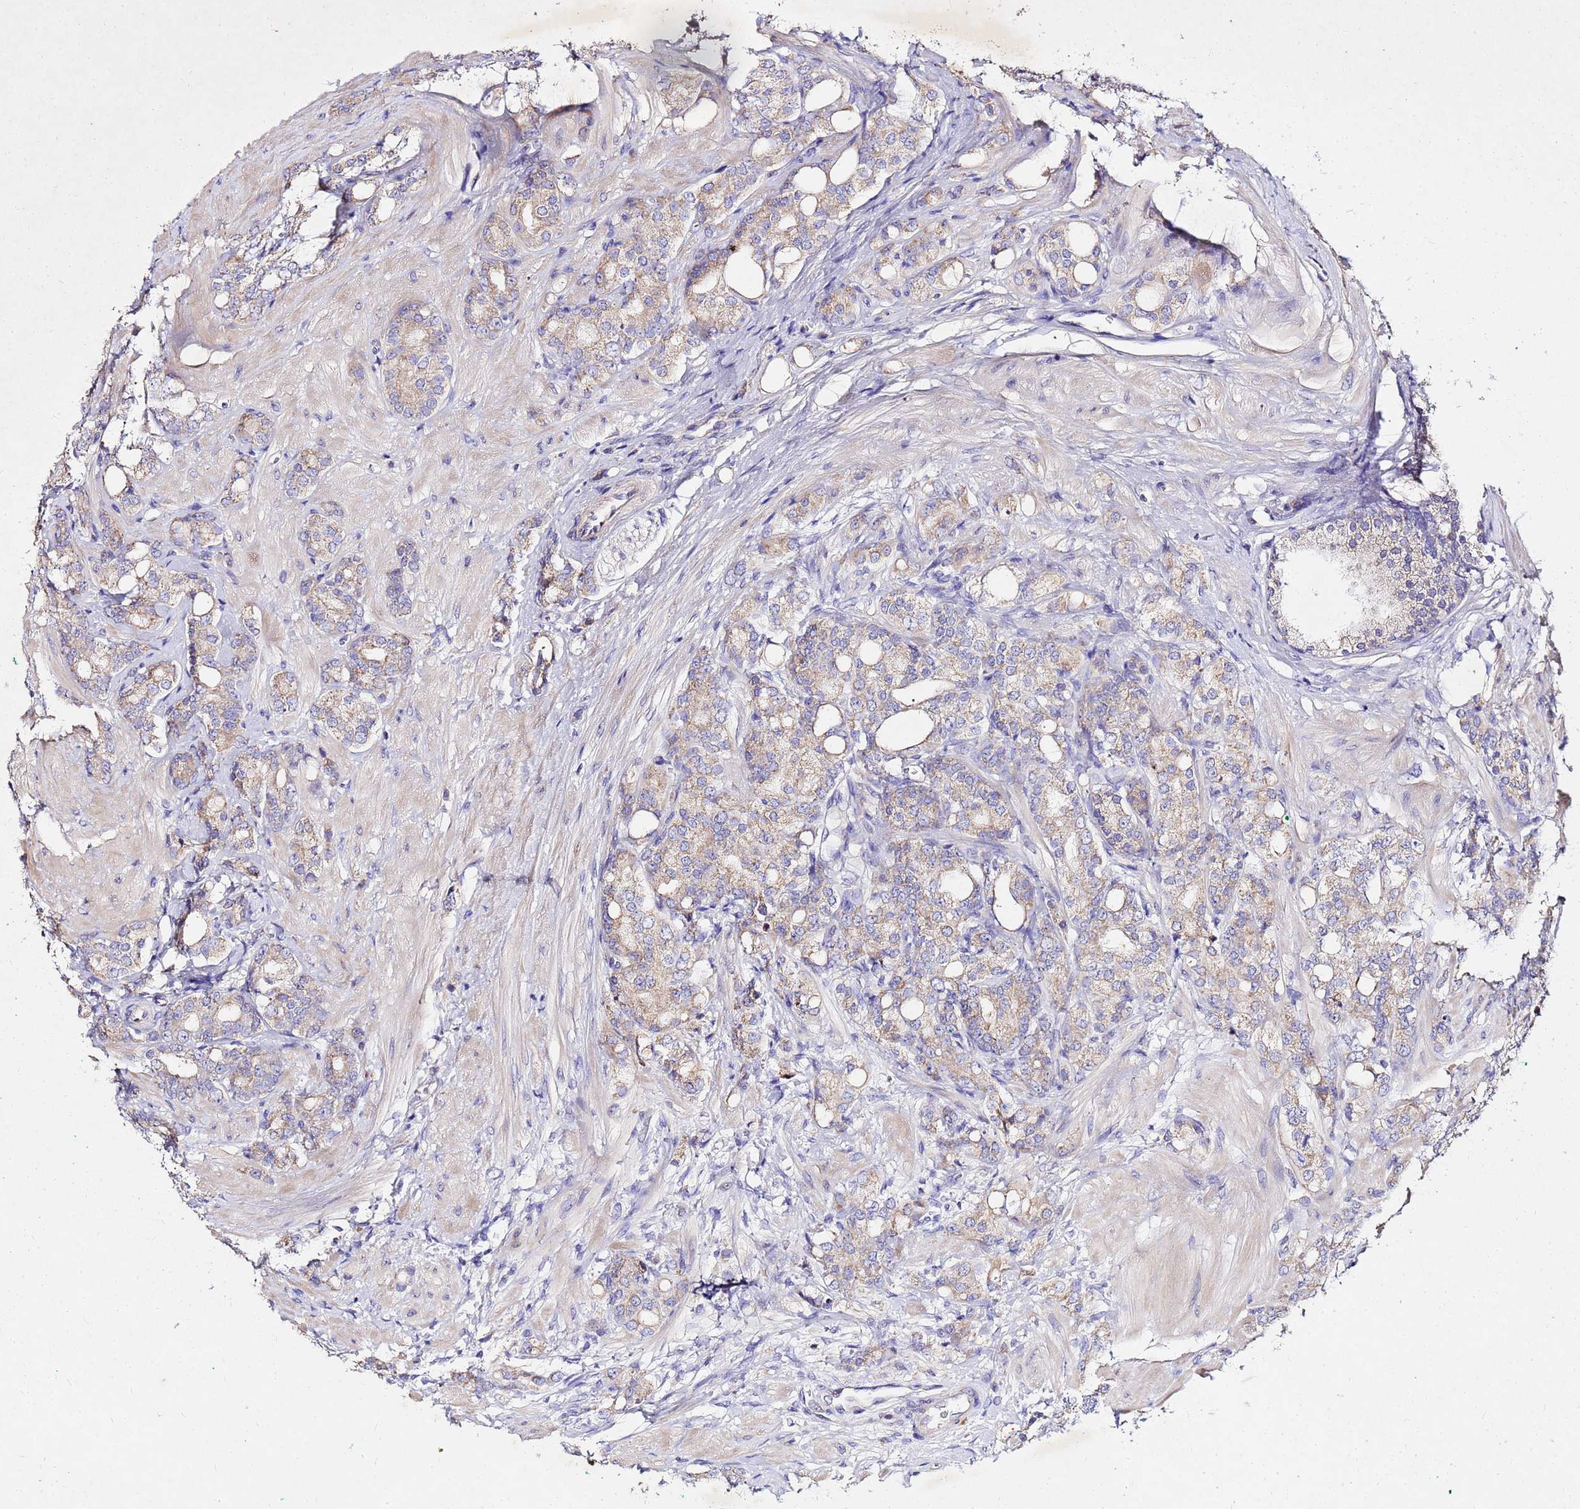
{"staining": {"intensity": "moderate", "quantity": "<25%", "location": "cytoplasmic/membranous"}, "tissue": "prostate cancer", "cell_type": "Tumor cells", "image_type": "cancer", "snomed": [{"axis": "morphology", "description": "Adenocarcinoma, High grade"}, {"axis": "topography", "description": "Prostate"}], "caption": "High-magnification brightfield microscopy of prostate cancer (high-grade adenocarcinoma) stained with DAB (3,3'-diaminobenzidine) (brown) and counterstained with hematoxylin (blue). tumor cells exhibit moderate cytoplasmic/membranous expression is identified in approximately<25% of cells. (DAB (3,3'-diaminobenzidine) IHC, brown staining for protein, blue staining for nuclei).", "gene": "COX14", "patient": {"sex": "male", "age": 62}}